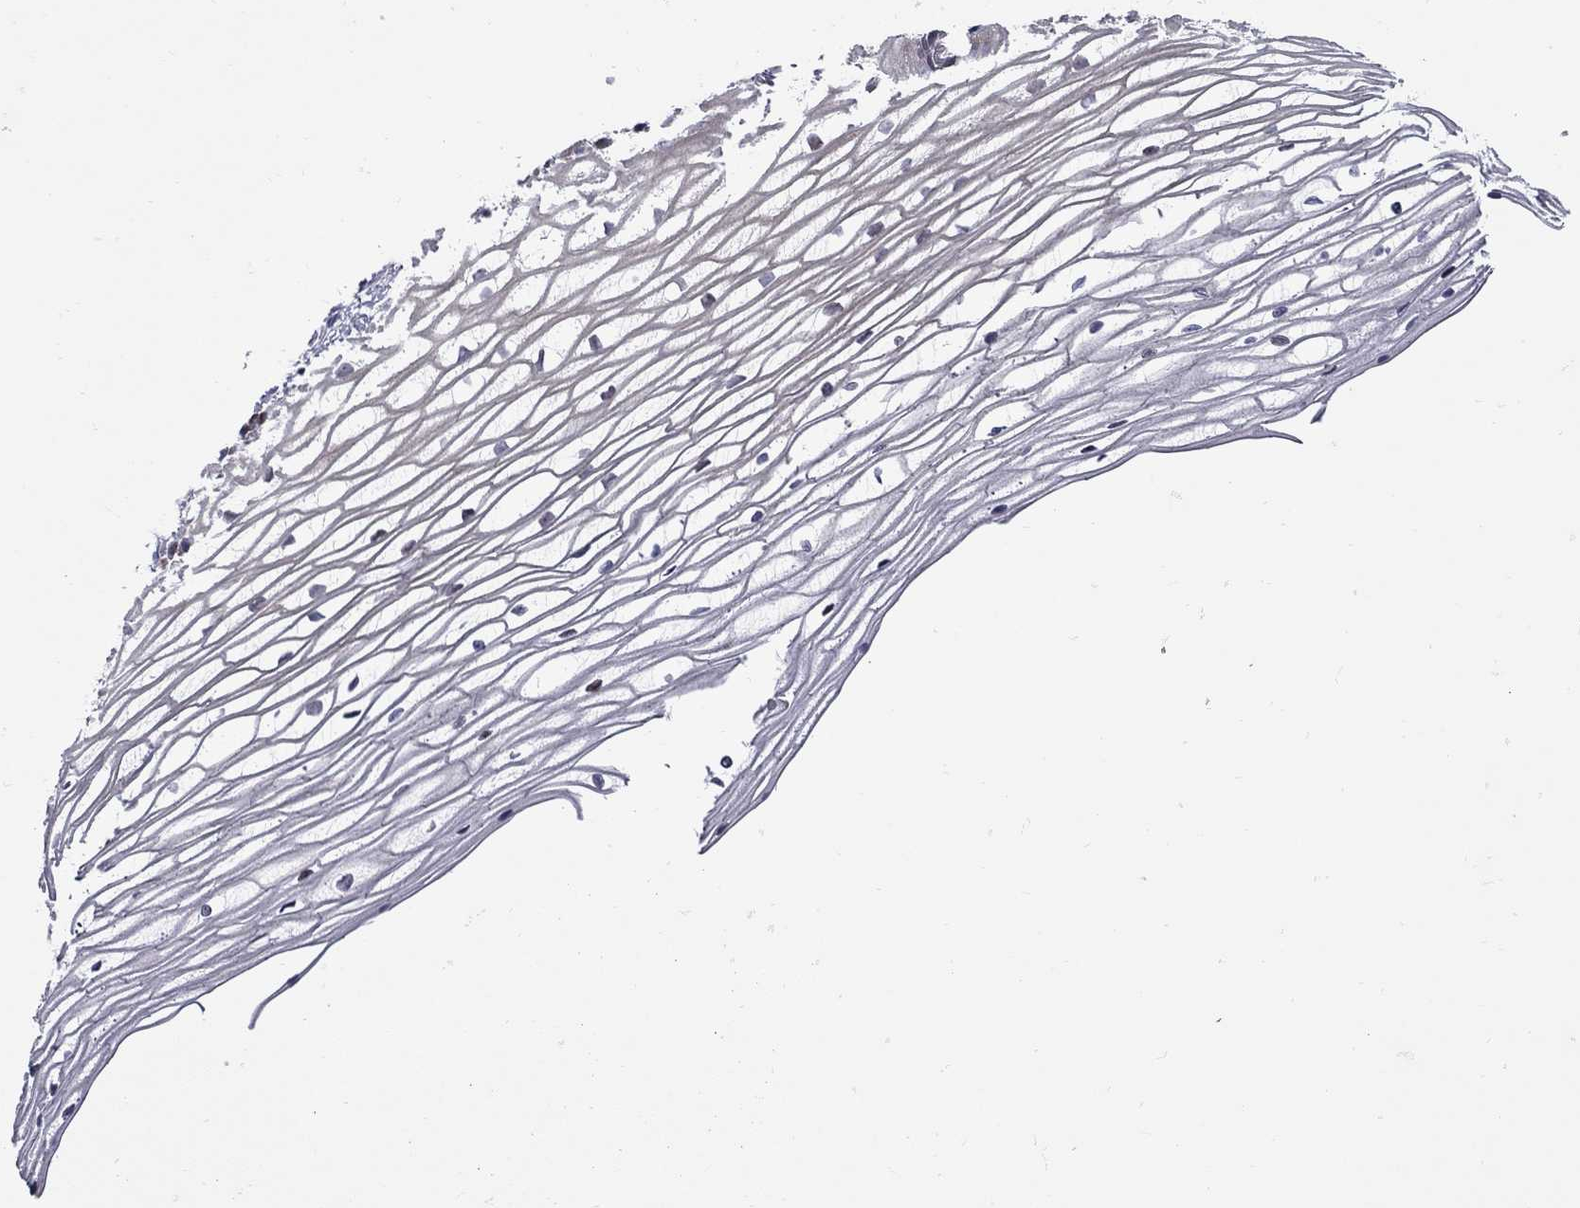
{"staining": {"intensity": "negative", "quantity": "none", "location": "none"}, "tissue": "cervix", "cell_type": "Glandular cells", "image_type": "normal", "snomed": [{"axis": "morphology", "description": "Normal tissue, NOS"}, {"axis": "topography", "description": "Cervix"}], "caption": "Immunohistochemistry of unremarkable human cervix displays no positivity in glandular cells.", "gene": "NRARP", "patient": {"sex": "female", "age": 40}}